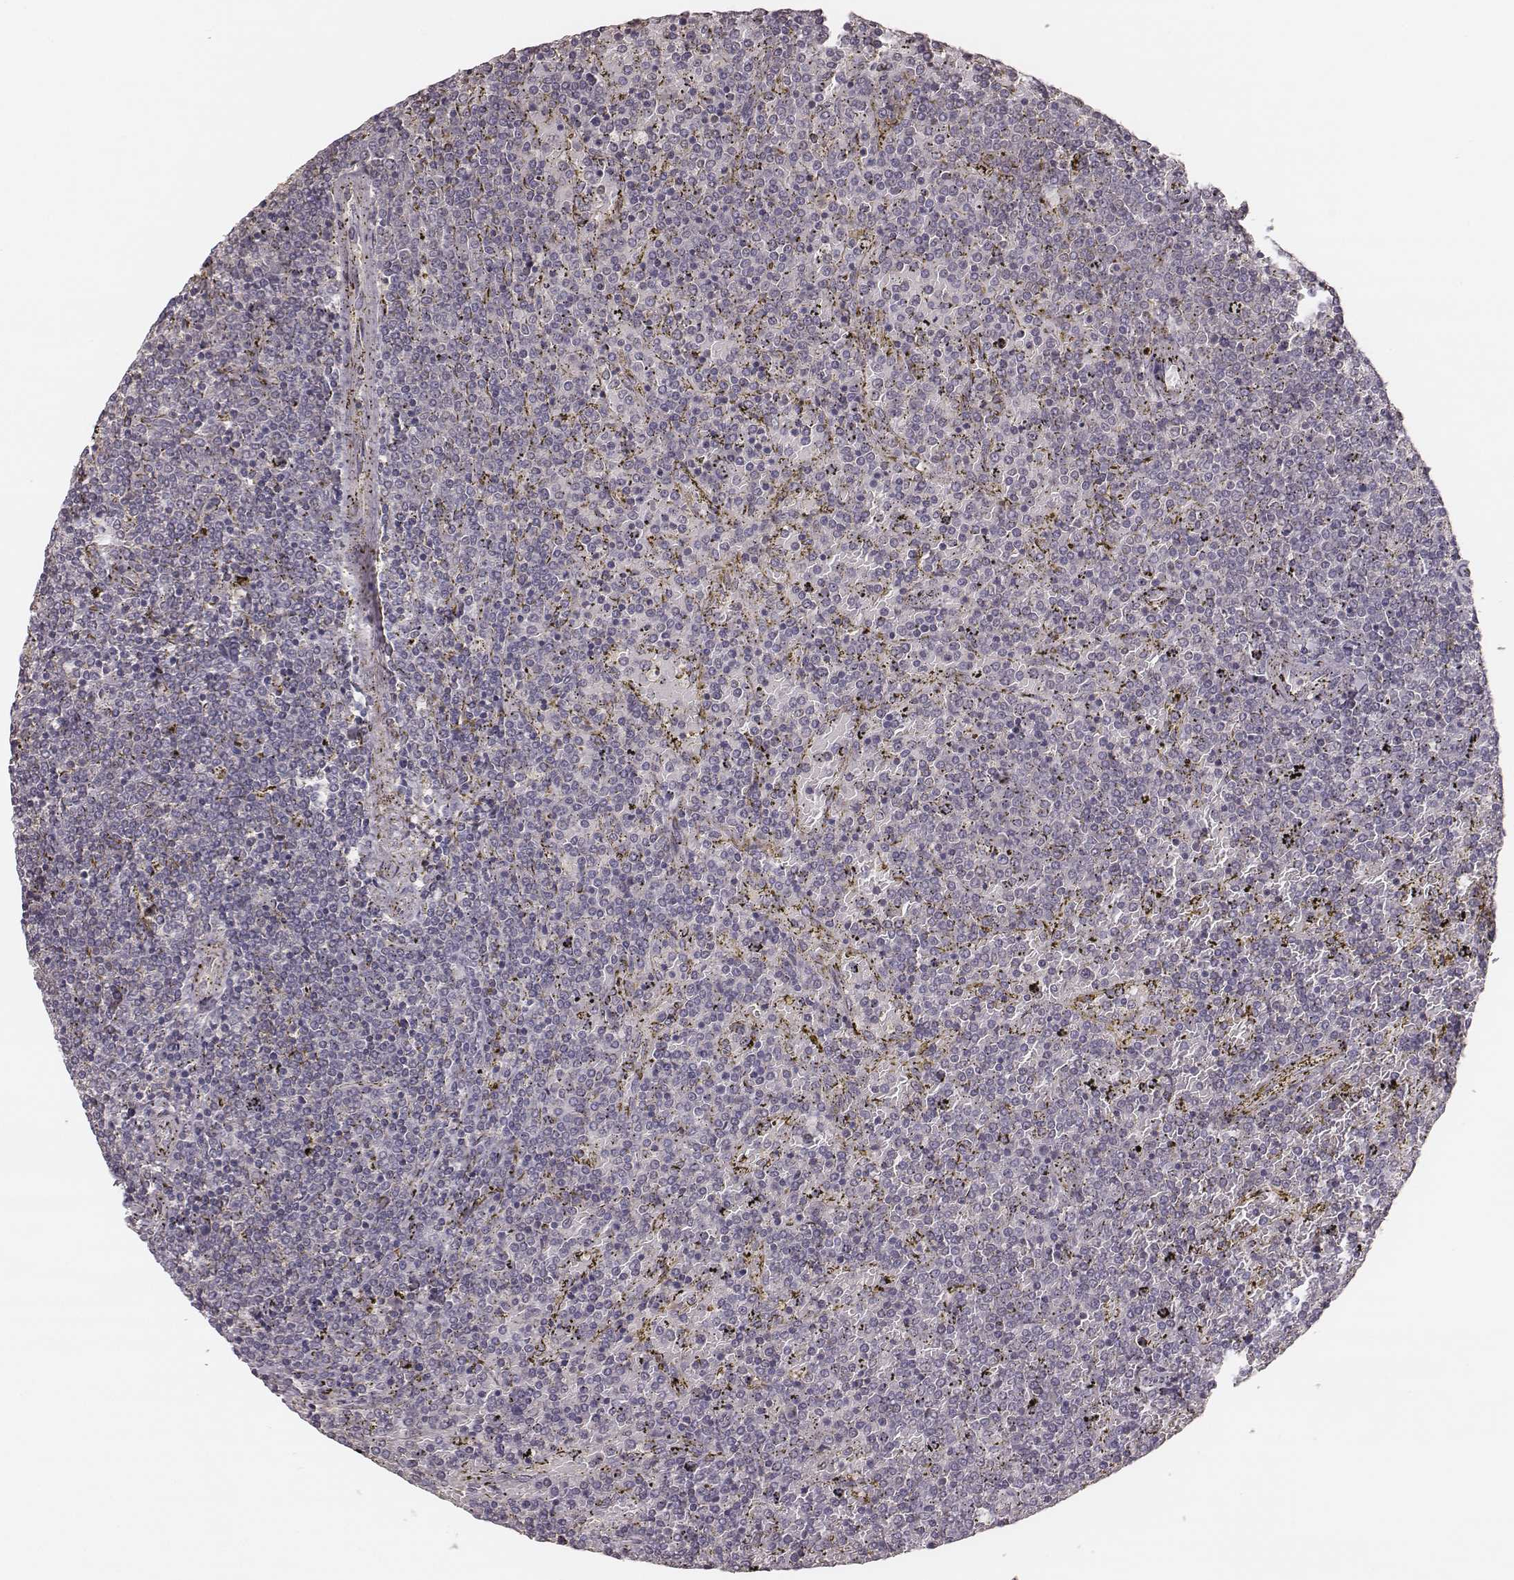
{"staining": {"intensity": "negative", "quantity": "none", "location": "none"}, "tissue": "lymphoma", "cell_type": "Tumor cells", "image_type": "cancer", "snomed": [{"axis": "morphology", "description": "Malignant lymphoma, non-Hodgkin's type, Low grade"}, {"axis": "topography", "description": "Spleen"}], "caption": "DAB immunohistochemical staining of human lymphoma displays no significant staining in tumor cells. (Stains: DAB IHC with hematoxylin counter stain, Microscopy: brightfield microscopy at high magnification).", "gene": "LY6K", "patient": {"sex": "female", "age": 77}}